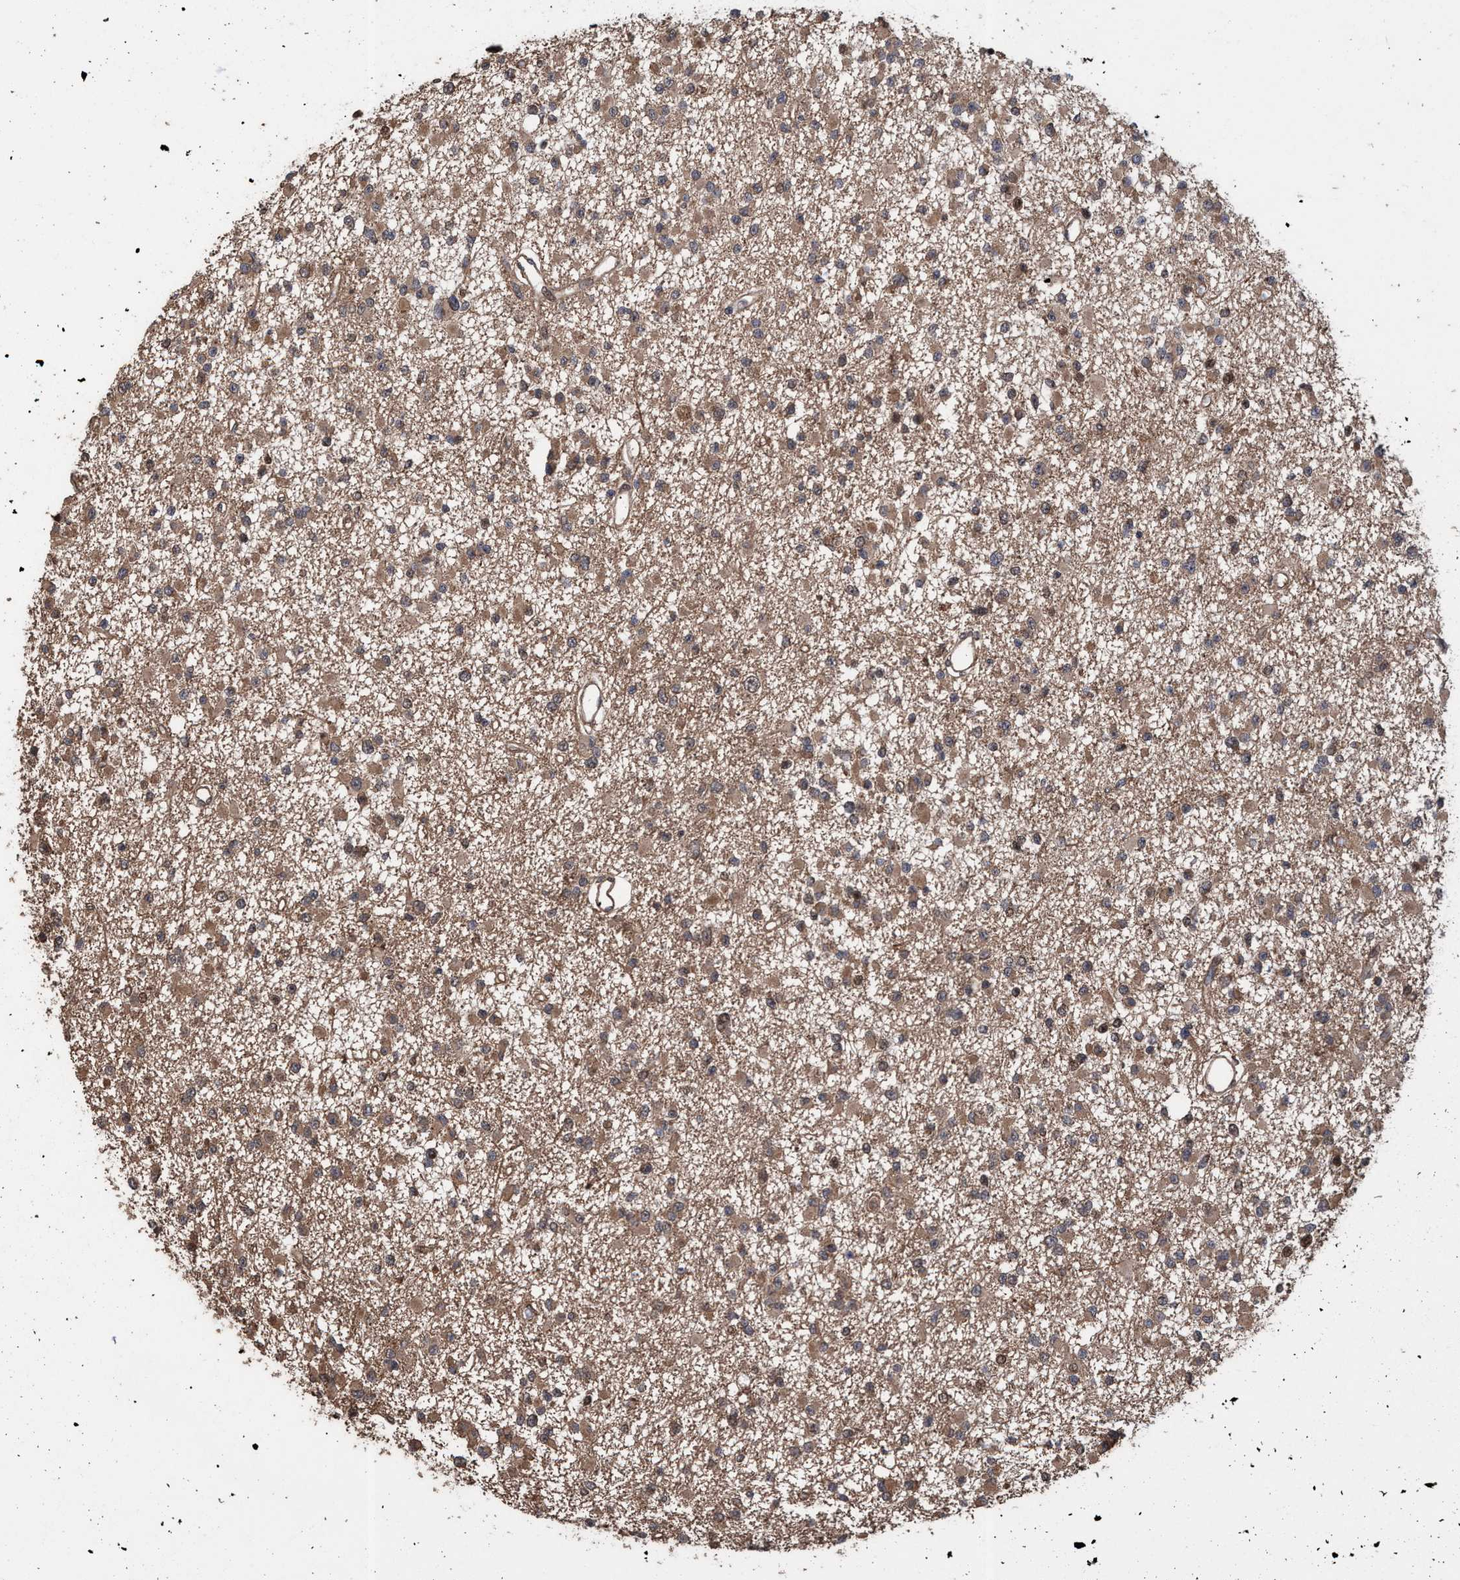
{"staining": {"intensity": "weak", "quantity": ">75%", "location": "cytoplasmic/membranous"}, "tissue": "glioma", "cell_type": "Tumor cells", "image_type": "cancer", "snomed": [{"axis": "morphology", "description": "Glioma, malignant, Low grade"}, {"axis": "topography", "description": "Brain"}], "caption": "Malignant low-grade glioma was stained to show a protein in brown. There is low levels of weak cytoplasmic/membranous positivity in approximately >75% of tumor cells.", "gene": "TRPC7", "patient": {"sex": "female", "age": 22}}